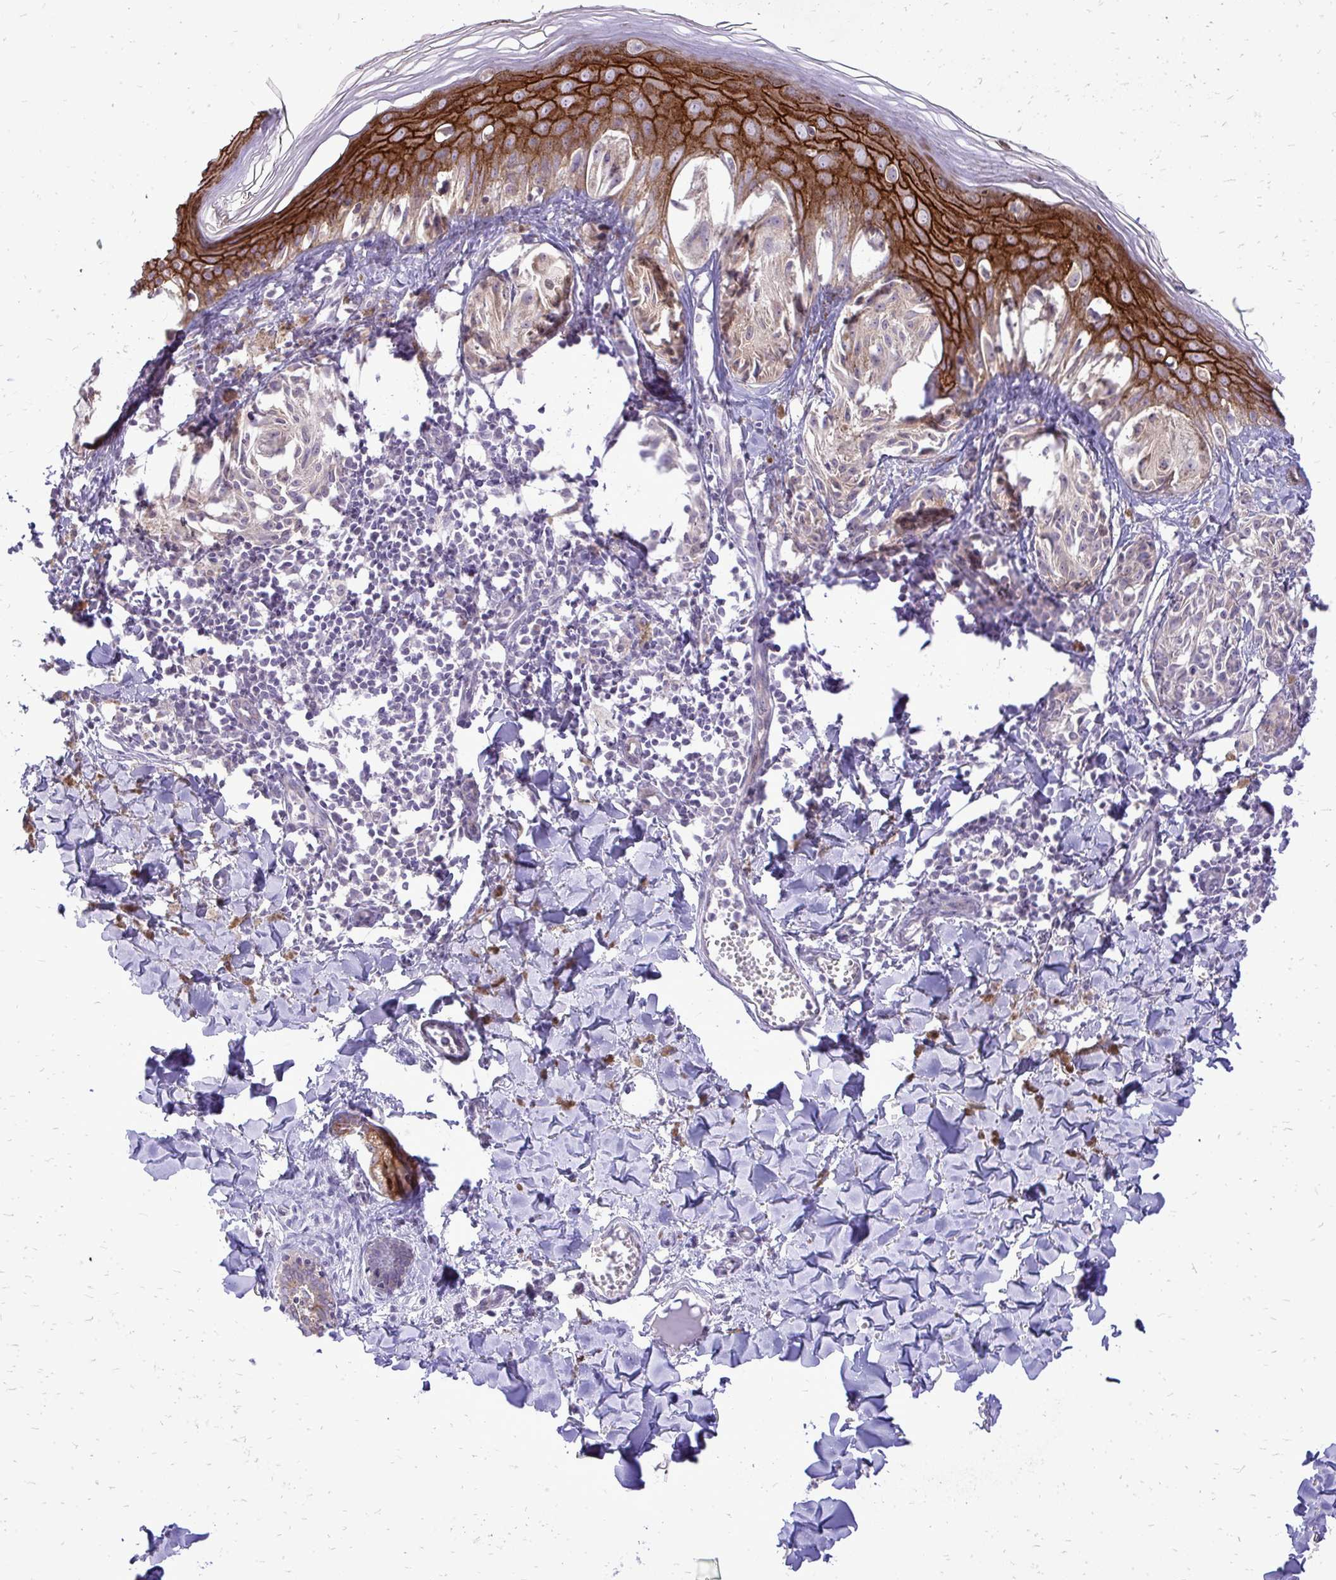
{"staining": {"intensity": "weak", "quantity": "25%-75%", "location": "cytoplasmic/membranous"}, "tissue": "melanoma", "cell_type": "Tumor cells", "image_type": "cancer", "snomed": [{"axis": "morphology", "description": "Malignant melanoma, NOS"}, {"axis": "topography", "description": "Skin"}], "caption": "A brown stain shows weak cytoplasmic/membranous positivity of a protein in malignant melanoma tumor cells.", "gene": "SPTBN2", "patient": {"sex": "female", "age": 38}}